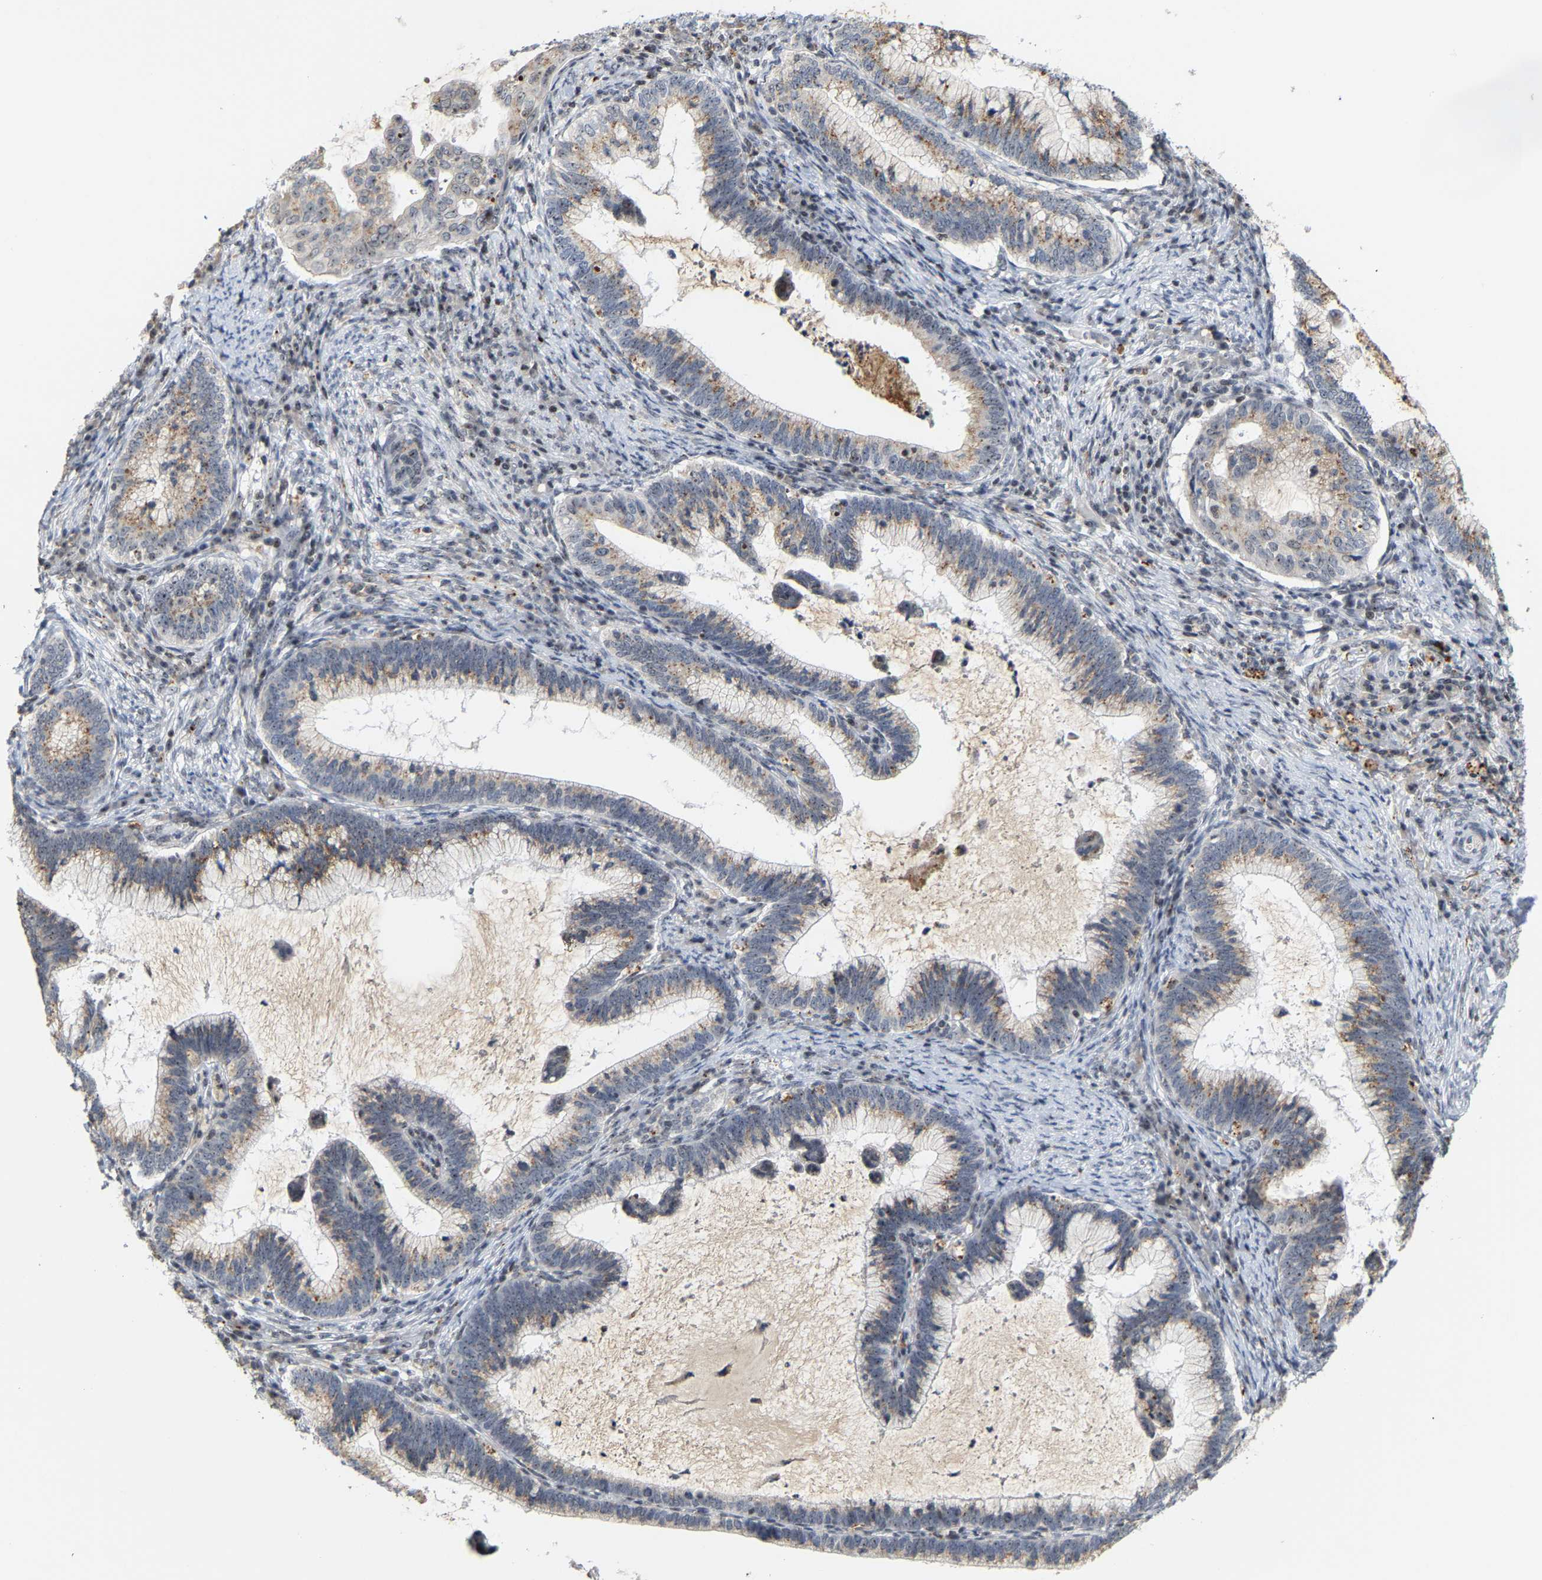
{"staining": {"intensity": "weak", "quantity": "25%-75%", "location": "cytoplasmic/membranous"}, "tissue": "cervical cancer", "cell_type": "Tumor cells", "image_type": "cancer", "snomed": [{"axis": "morphology", "description": "Adenocarcinoma, NOS"}, {"axis": "topography", "description": "Cervix"}], "caption": "Protein analysis of adenocarcinoma (cervical) tissue displays weak cytoplasmic/membranous expression in about 25%-75% of tumor cells. Nuclei are stained in blue.", "gene": "NOP58", "patient": {"sex": "female", "age": 36}}